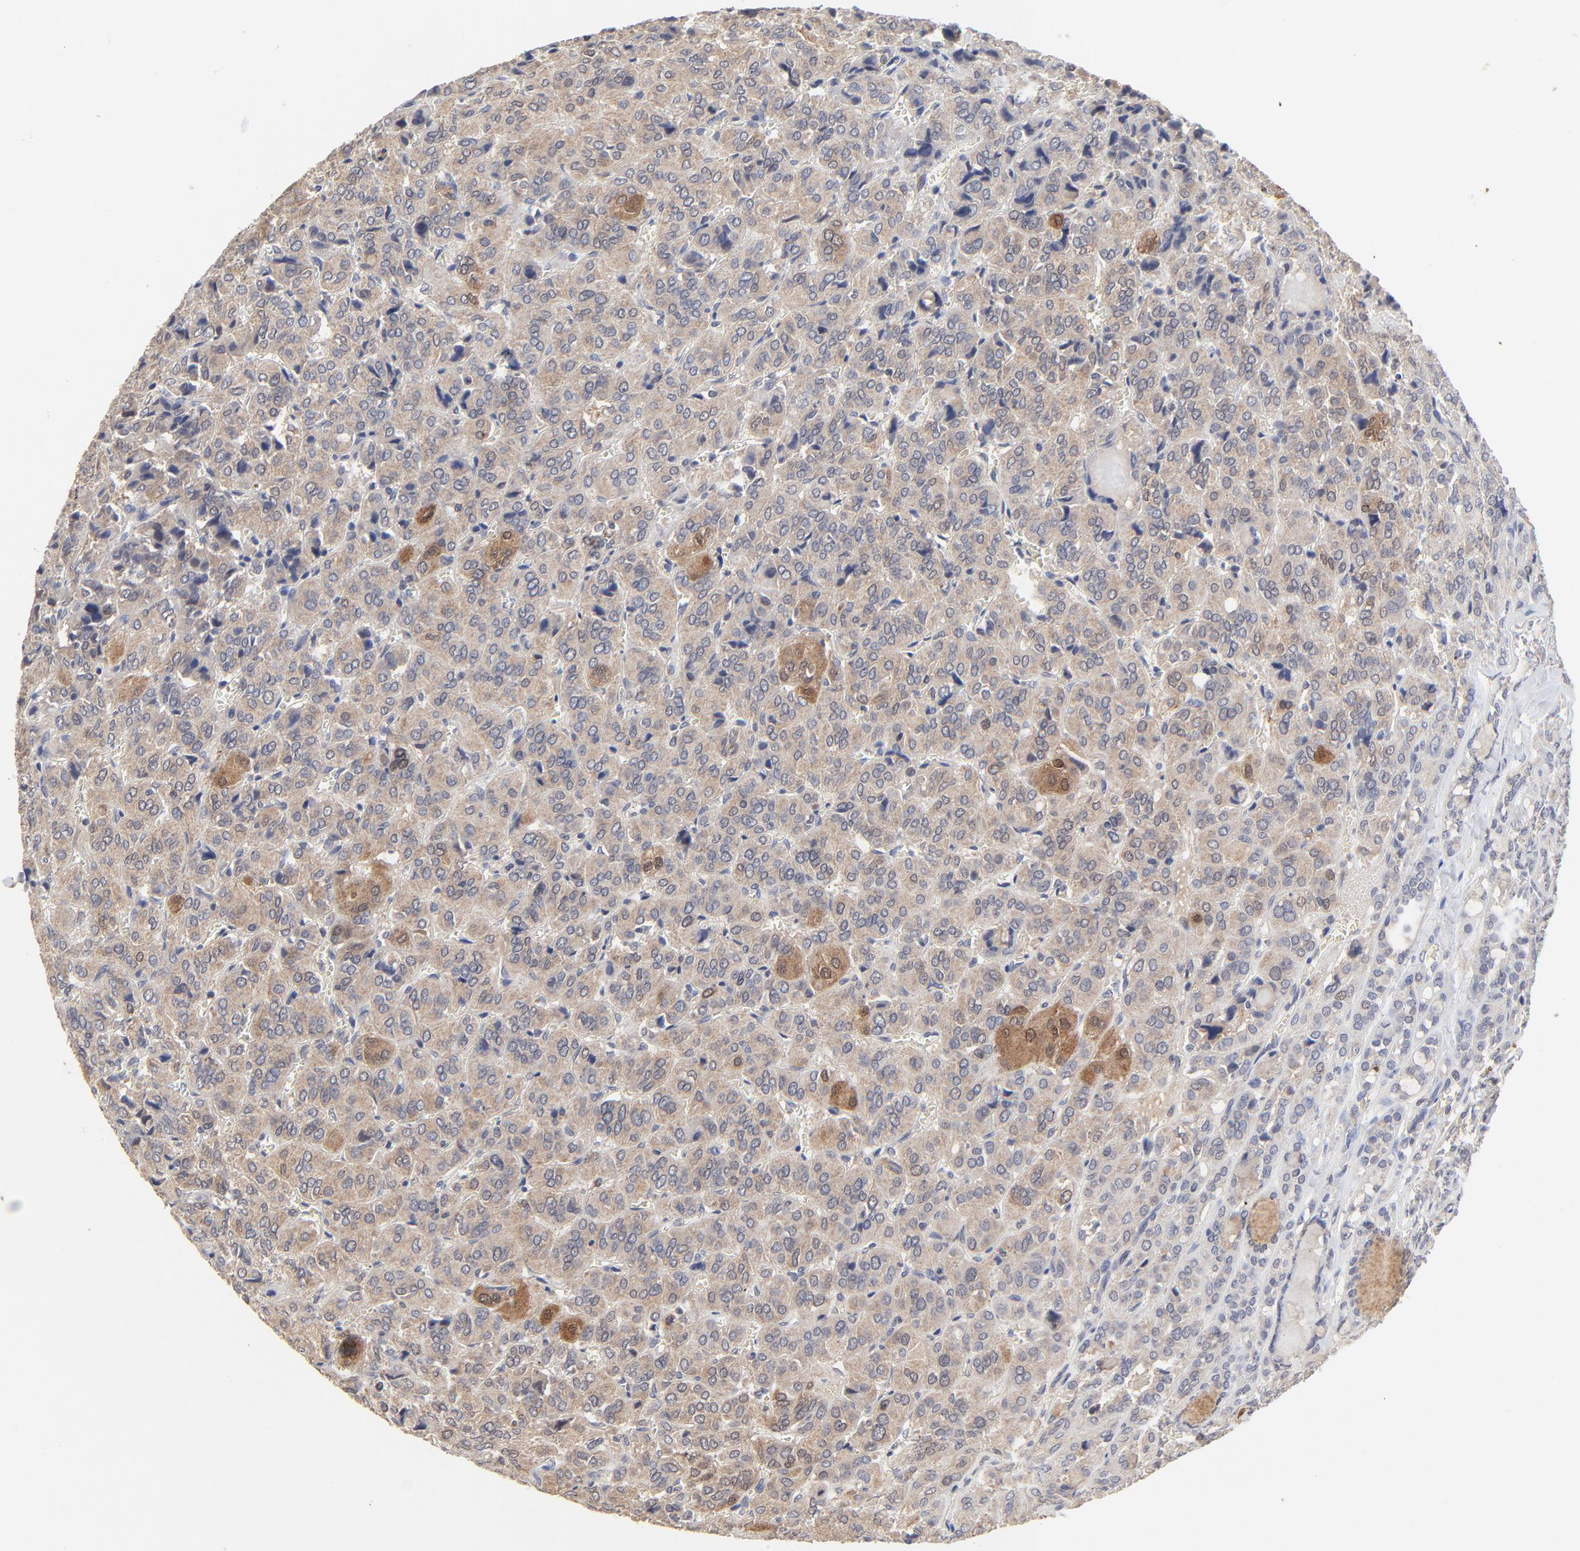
{"staining": {"intensity": "moderate", "quantity": ">75%", "location": "cytoplasmic/membranous"}, "tissue": "thyroid cancer", "cell_type": "Tumor cells", "image_type": "cancer", "snomed": [{"axis": "morphology", "description": "Follicular adenoma carcinoma, NOS"}, {"axis": "topography", "description": "Thyroid gland"}], "caption": "Immunohistochemical staining of thyroid cancer demonstrates moderate cytoplasmic/membranous protein positivity in about >75% of tumor cells. The staining was performed using DAB (3,3'-diaminobenzidine), with brown indicating positive protein expression. Nuclei are stained blue with hematoxylin.", "gene": "LGALS3", "patient": {"sex": "female", "age": 71}}